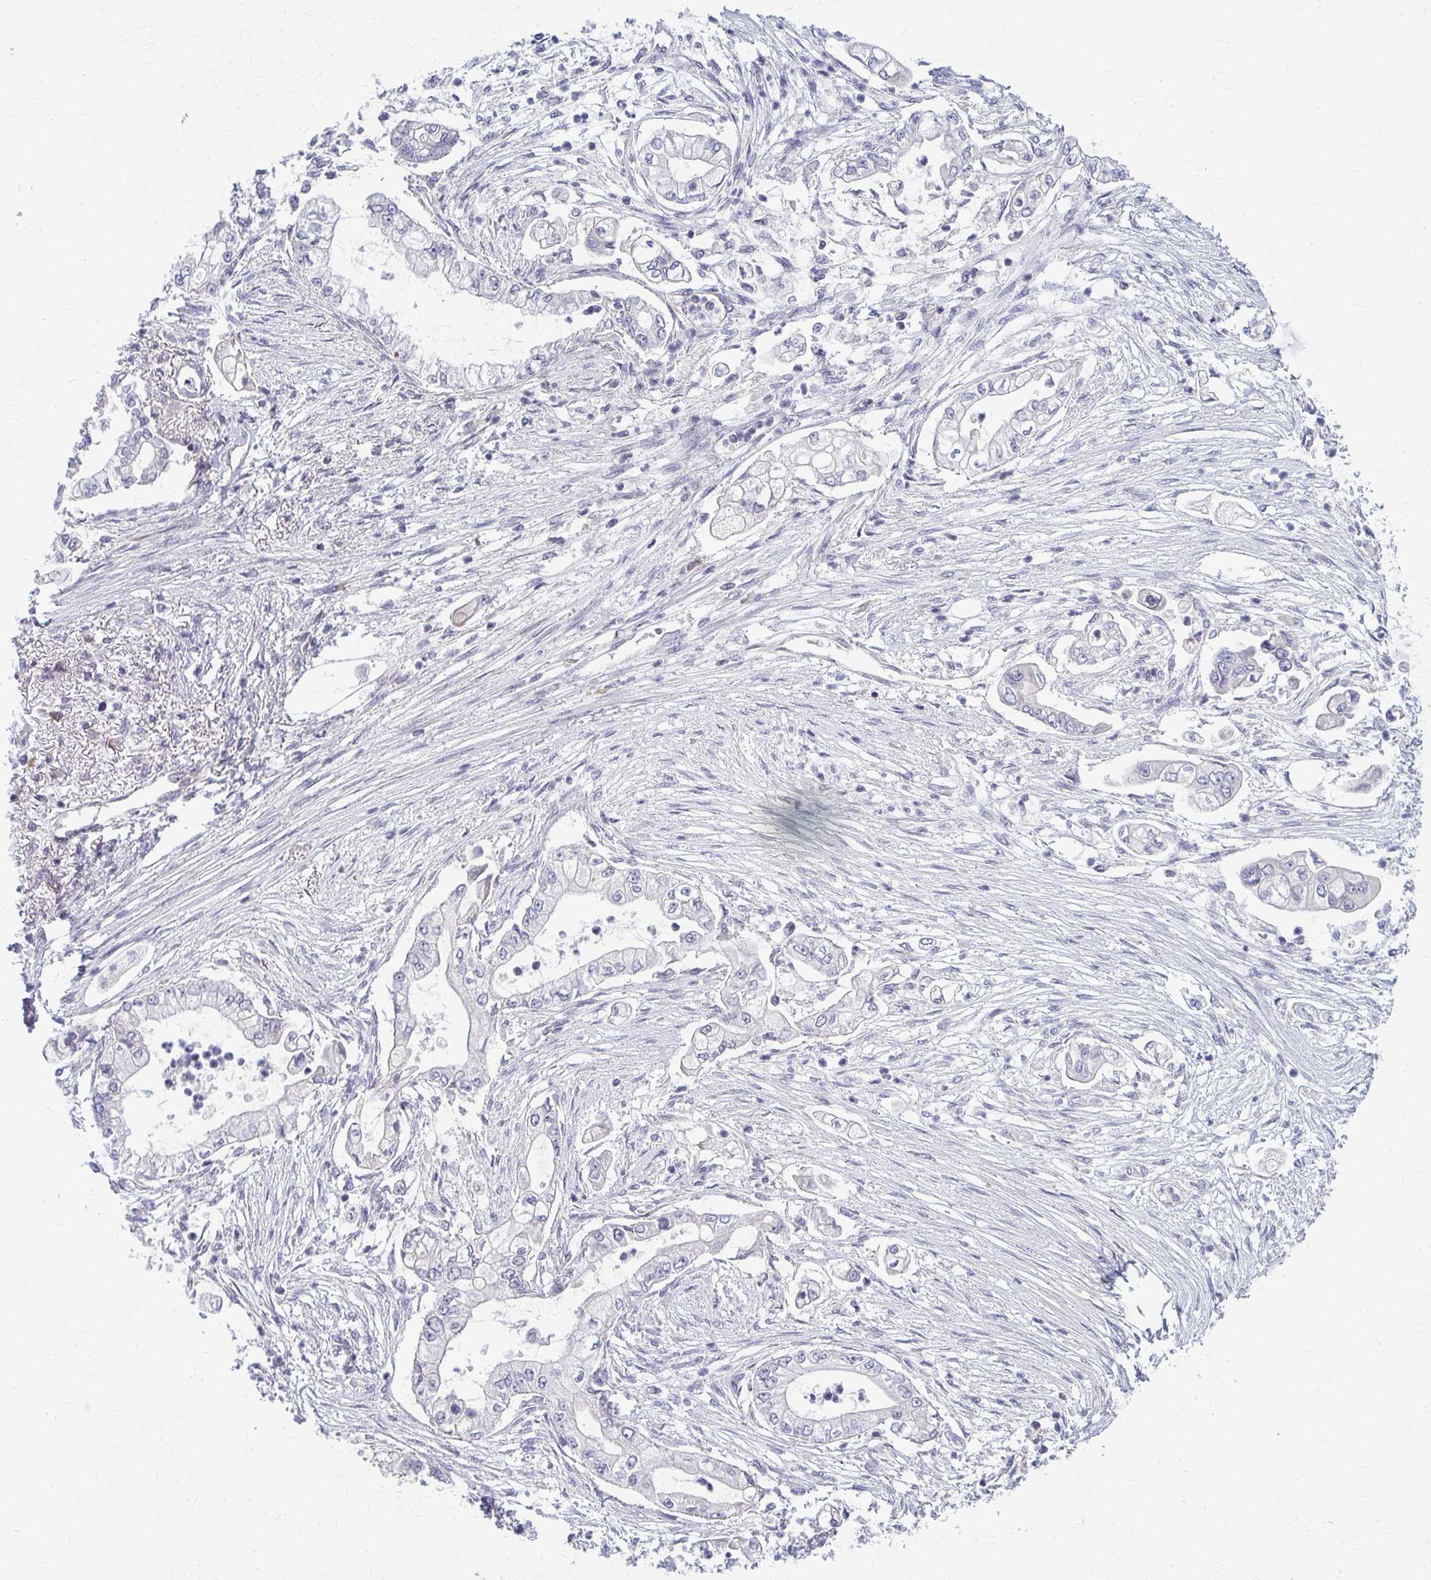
{"staining": {"intensity": "negative", "quantity": "none", "location": "none"}, "tissue": "pancreatic cancer", "cell_type": "Tumor cells", "image_type": "cancer", "snomed": [{"axis": "morphology", "description": "Adenocarcinoma, NOS"}, {"axis": "topography", "description": "Pancreas"}], "caption": "Pancreatic cancer was stained to show a protein in brown. There is no significant expression in tumor cells. The staining is performed using DAB (3,3'-diaminobenzidine) brown chromogen with nuclei counter-stained in using hematoxylin.", "gene": "MCRIP2", "patient": {"sex": "female", "age": 69}}